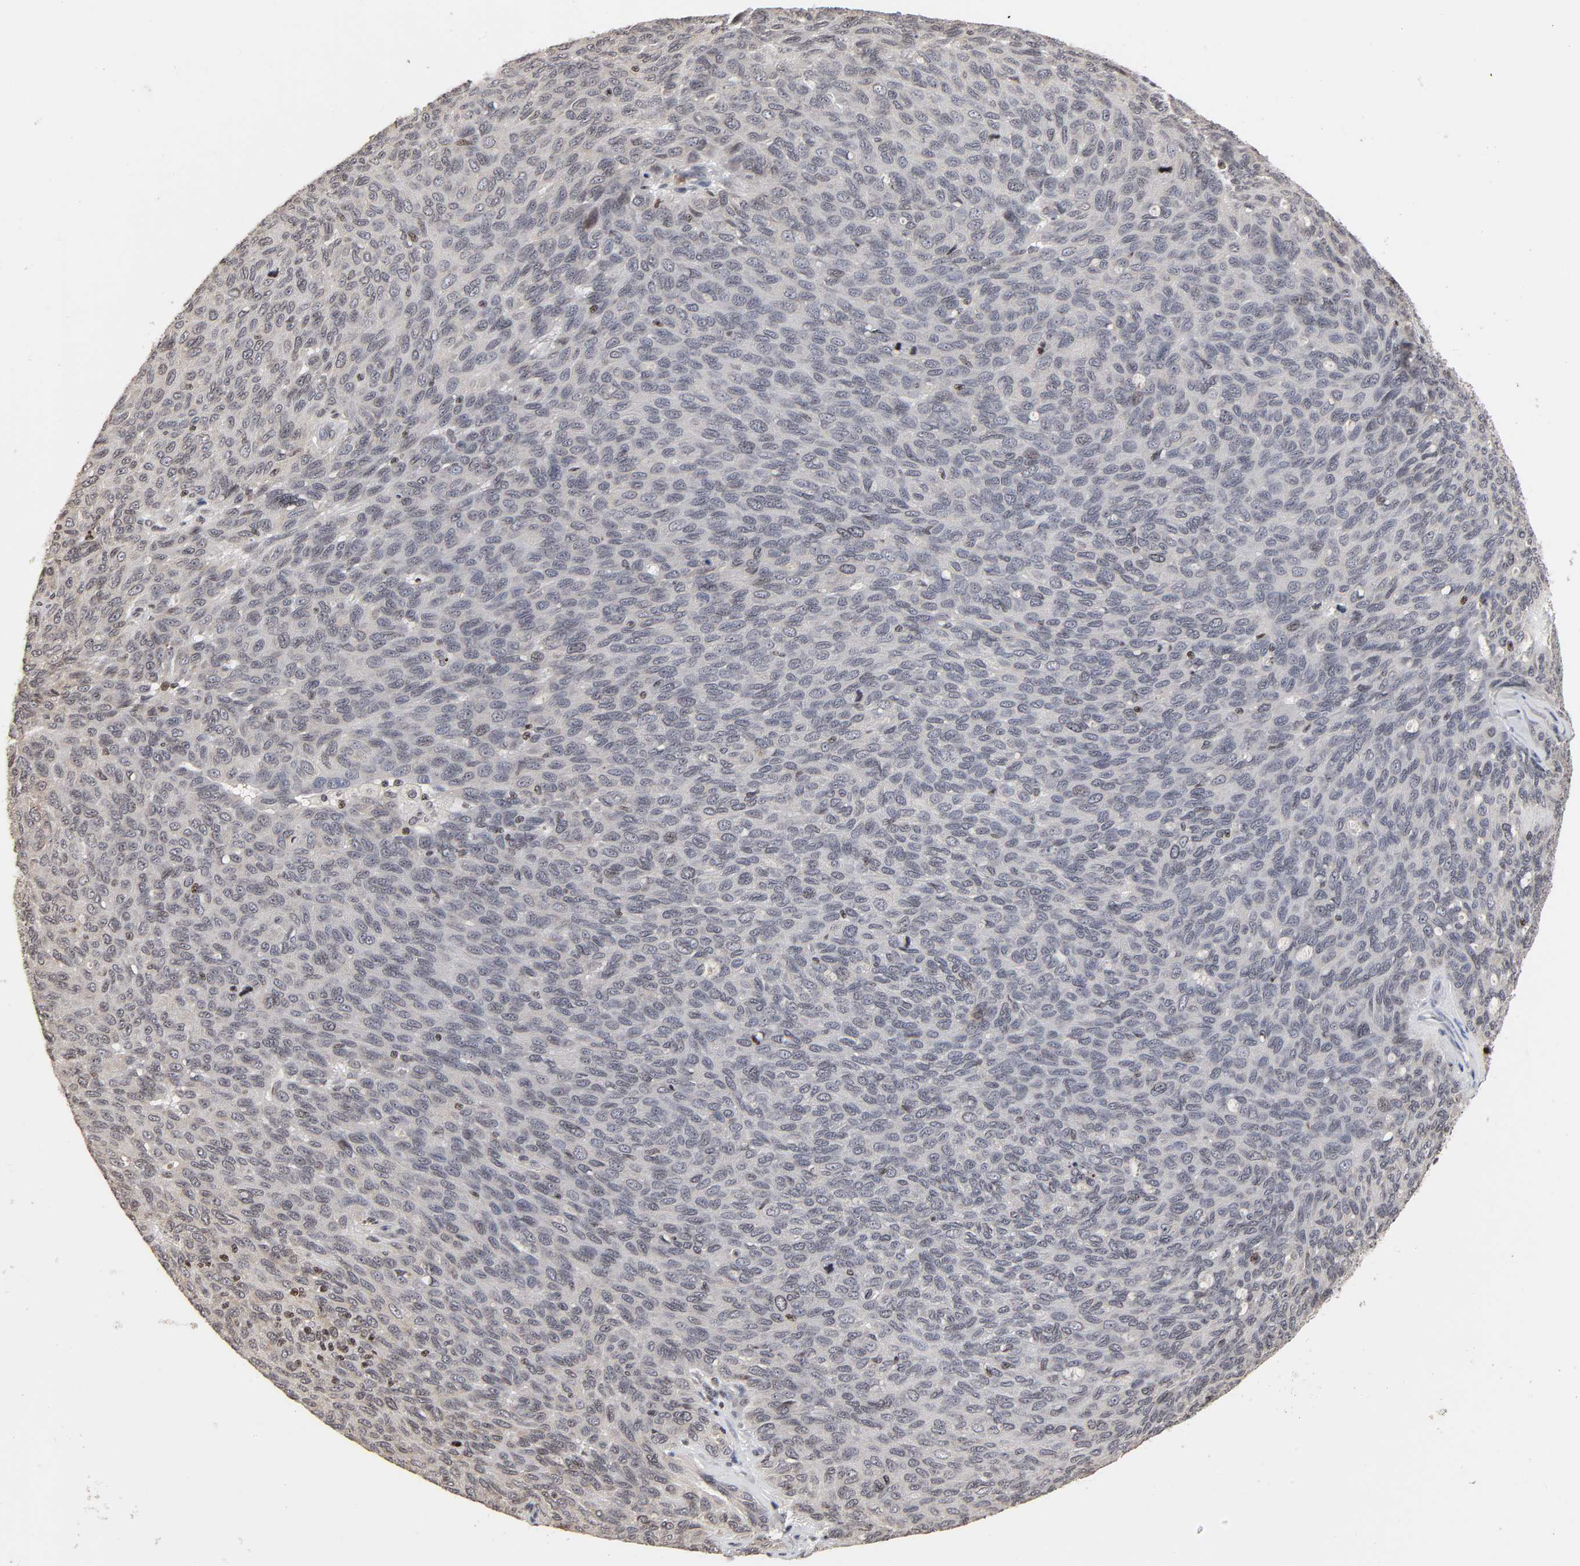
{"staining": {"intensity": "negative", "quantity": "none", "location": "none"}, "tissue": "ovarian cancer", "cell_type": "Tumor cells", "image_type": "cancer", "snomed": [{"axis": "morphology", "description": "Carcinoma, endometroid"}, {"axis": "topography", "description": "Ovary"}], "caption": "DAB (3,3'-diaminobenzidine) immunohistochemical staining of human ovarian endometroid carcinoma demonstrates no significant expression in tumor cells.", "gene": "ZNF473", "patient": {"sex": "female", "age": 60}}